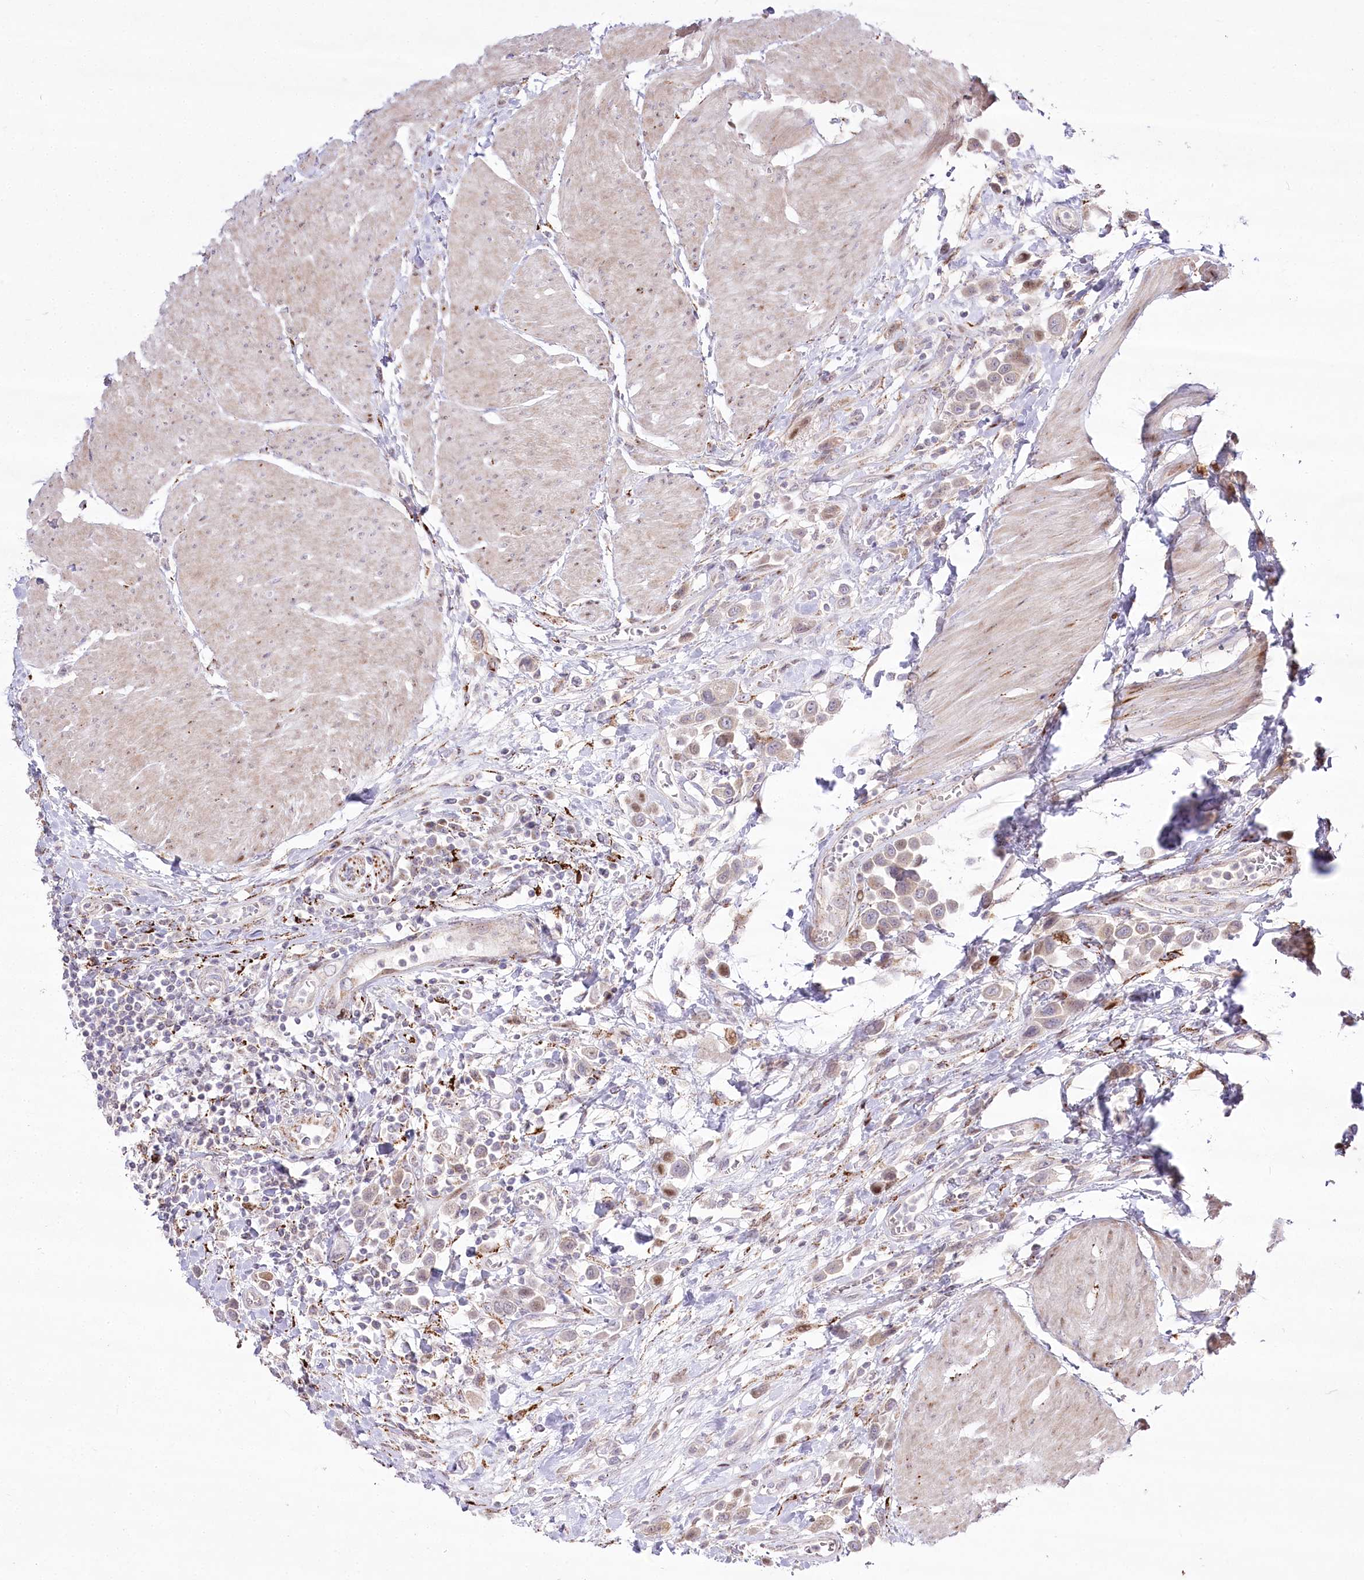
{"staining": {"intensity": "weak", "quantity": "<25%", "location": "cytoplasmic/membranous"}, "tissue": "urothelial cancer", "cell_type": "Tumor cells", "image_type": "cancer", "snomed": [{"axis": "morphology", "description": "Urothelial carcinoma, High grade"}, {"axis": "topography", "description": "Urinary bladder"}], "caption": "The micrograph shows no significant staining in tumor cells of urothelial carcinoma (high-grade).", "gene": "CEP164", "patient": {"sex": "male", "age": 50}}